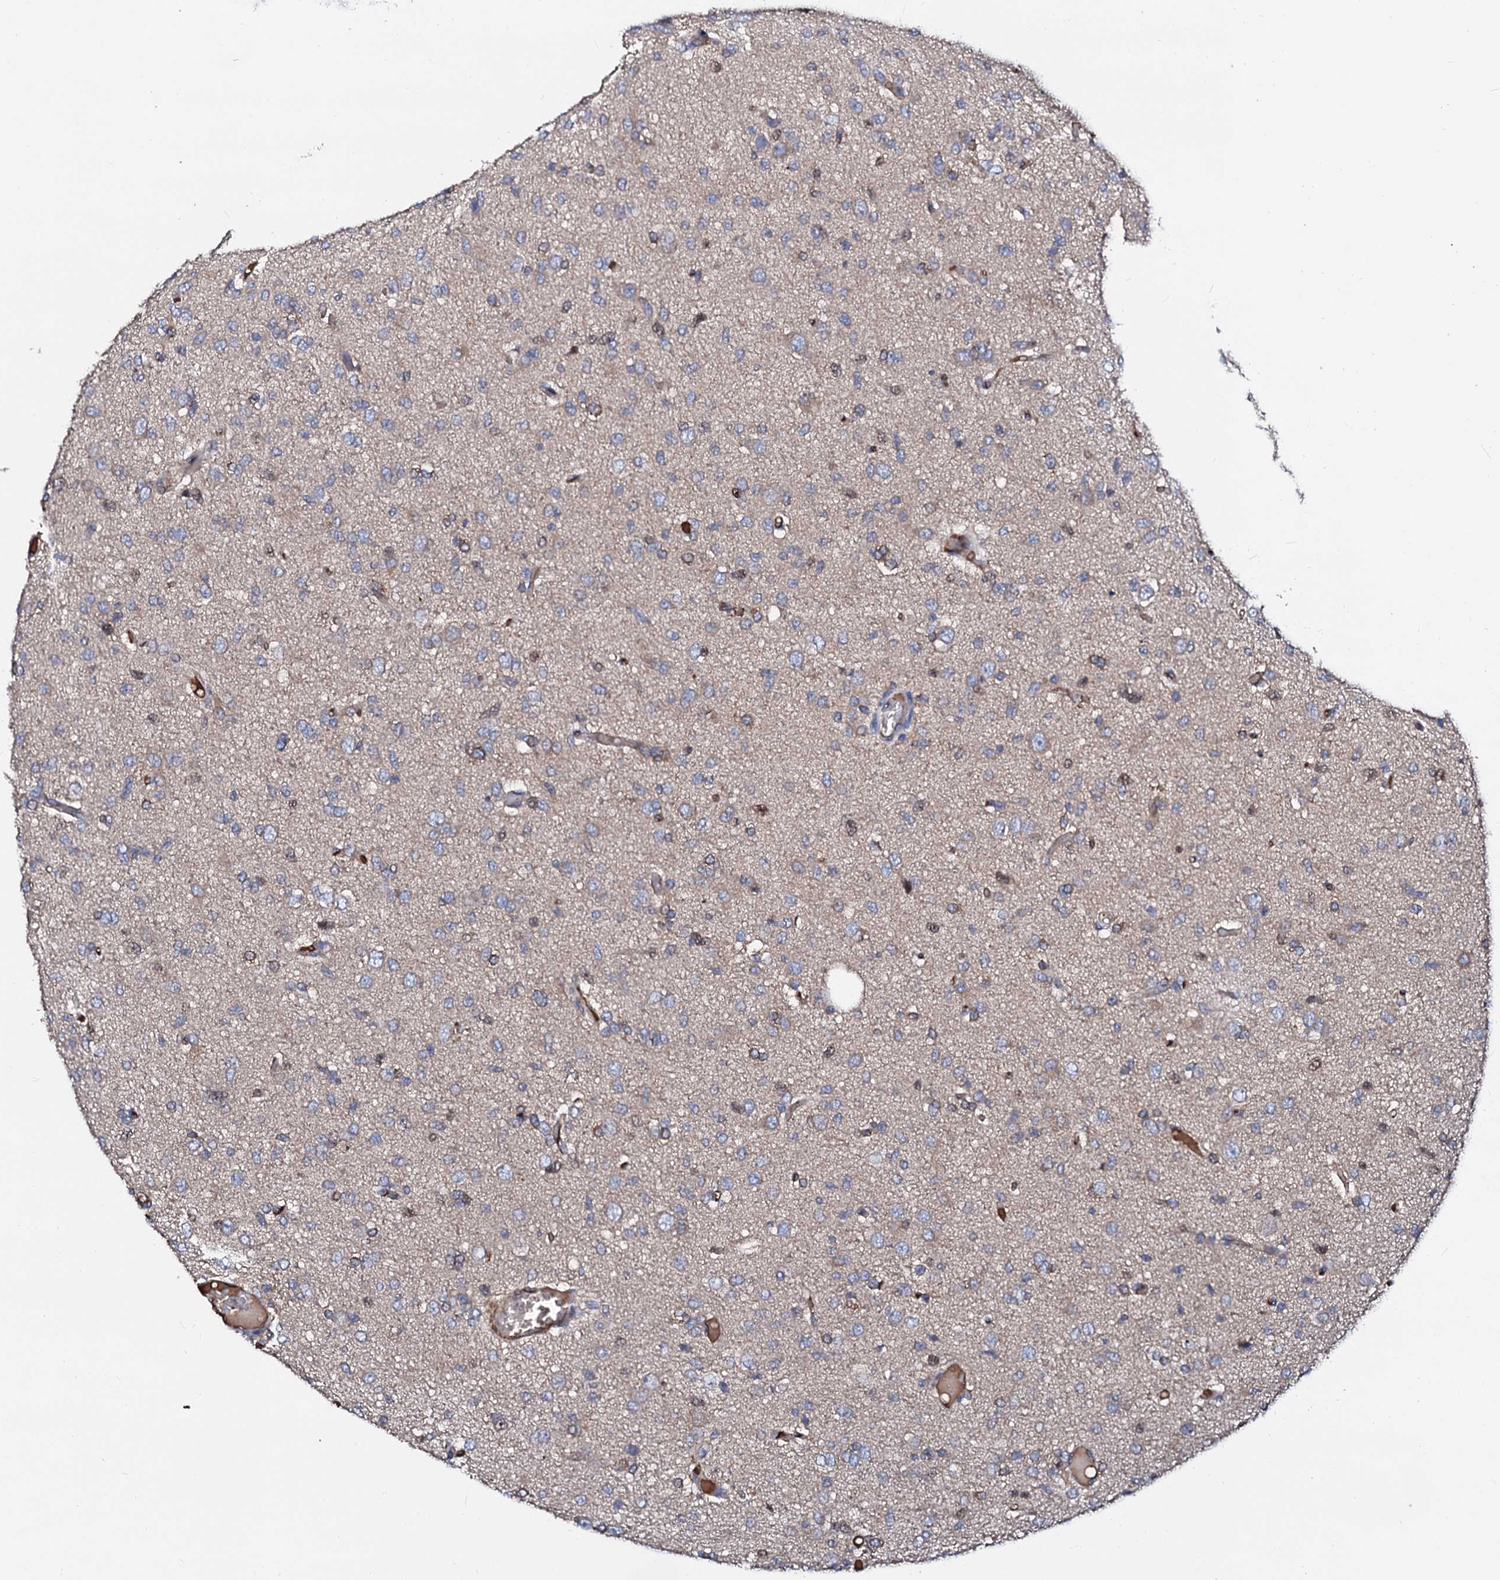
{"staining": {"intensity": "weak", "quantity": "25%-75%", "location": "cytoplasmic/membranous"}, "tissue": "glioma", "cell_type": "Tumor cells", "image_type": "cancer", "snomed": [{"axis": "morphology", "description": "Glioma, malignant, High grade"}, {"axis": "topography", "description": "Brain"}], "caption": "This histopathology image demonstrates glioma stained with IHC to label a protein in brown. The cytoplasmic/membranous of tumor cells show weak positivity for the protein. Nuclei are counter-stained blue.", "gene": "CSKMT", "patient": {"sex": "female", "age": 59}}